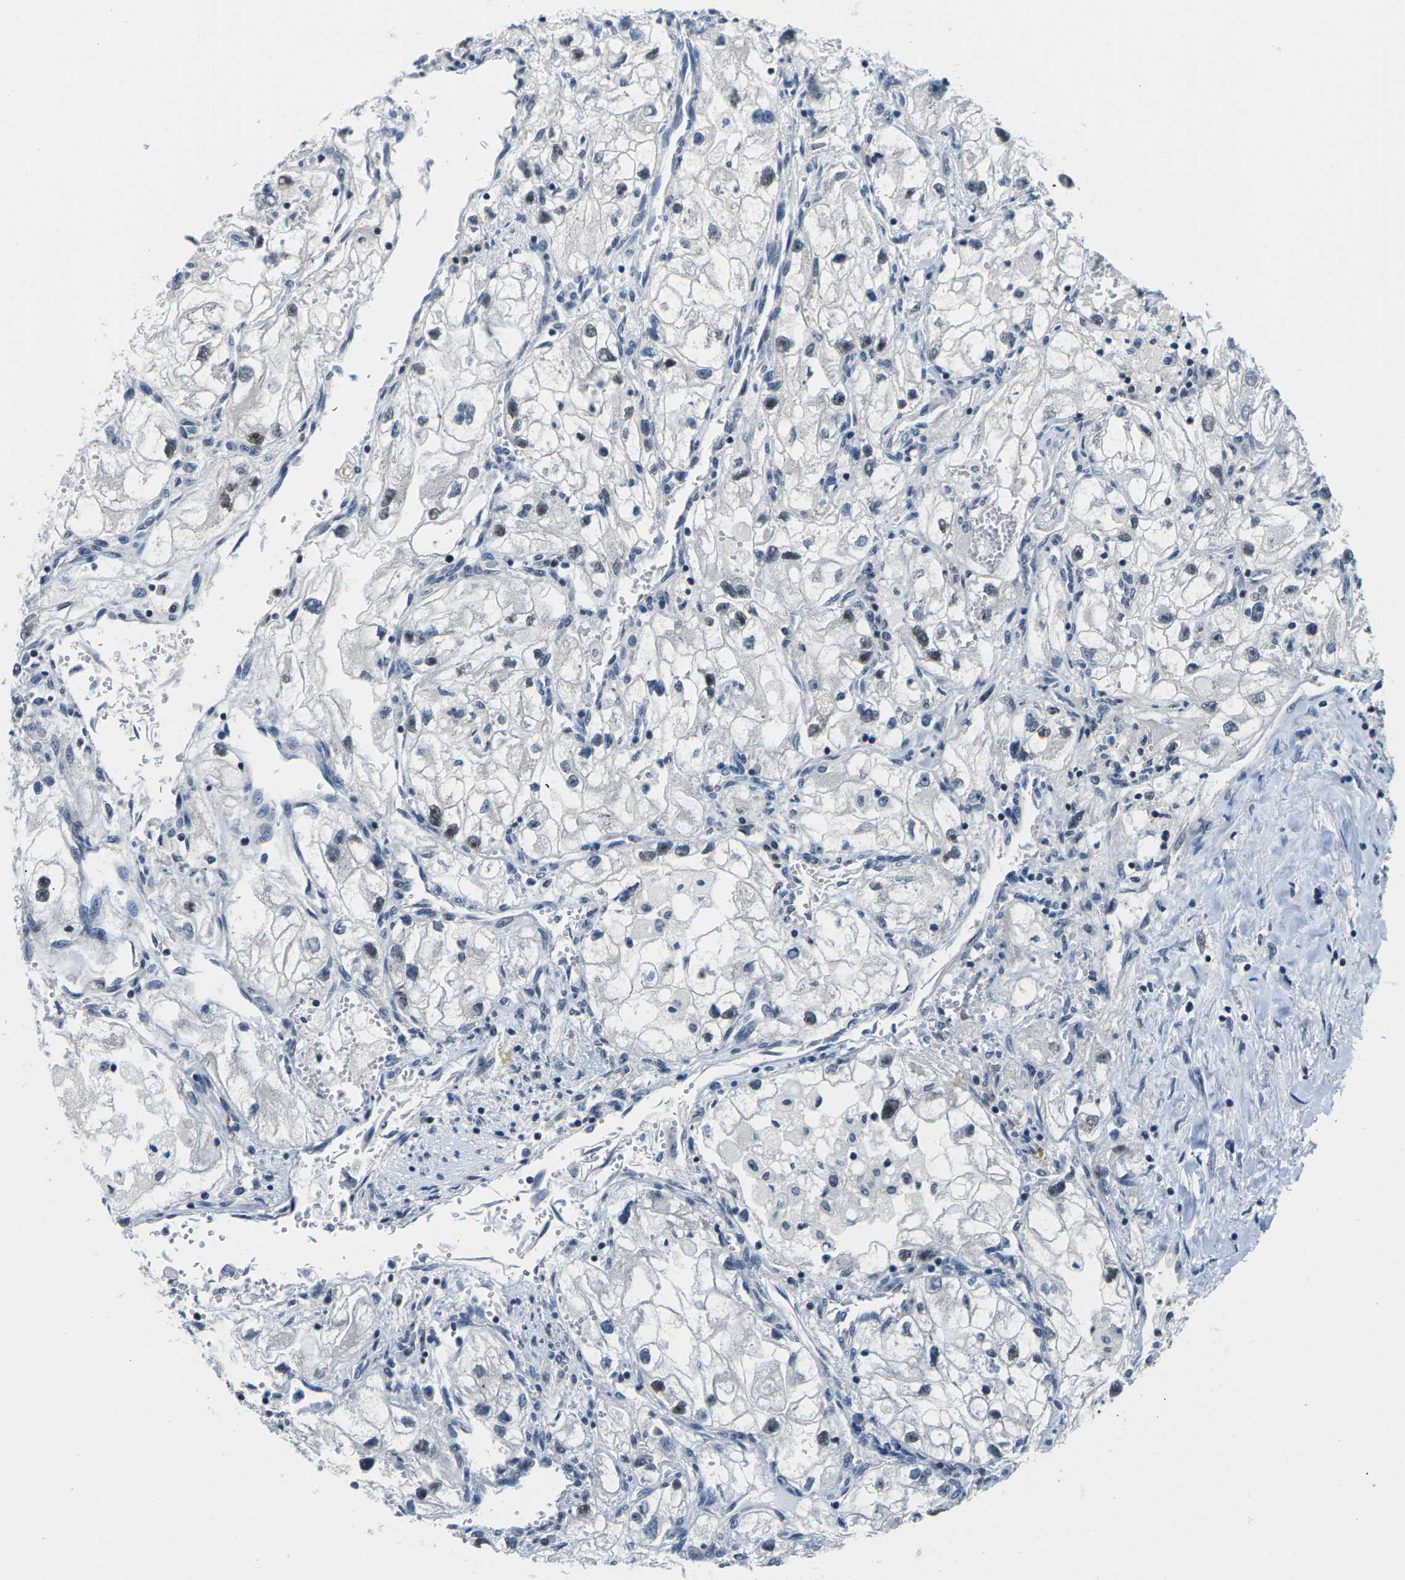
{"staining": {"intensity": "weak", "quantity": "25%-75%", "location": "nuclear"}, "tissue": "renal cancer", "cell_type": "Tumor cells", "image_type": "cancer", "snomed": [{"axis": "morphology", "description": "Adenocarcinoma, NOS"}, {"axis": "topography", "description": "Kidney"}], "caption": "DAB (3,3'-diaminobenzidine) immunohistochemical staining of human renal cancer (adenocarcinoma) shows weak nuclear protein expression in approximately 25%-75% of tumor cells.", "gene": "NSRP1", "patient": {"sex": "female", "age": 70}}